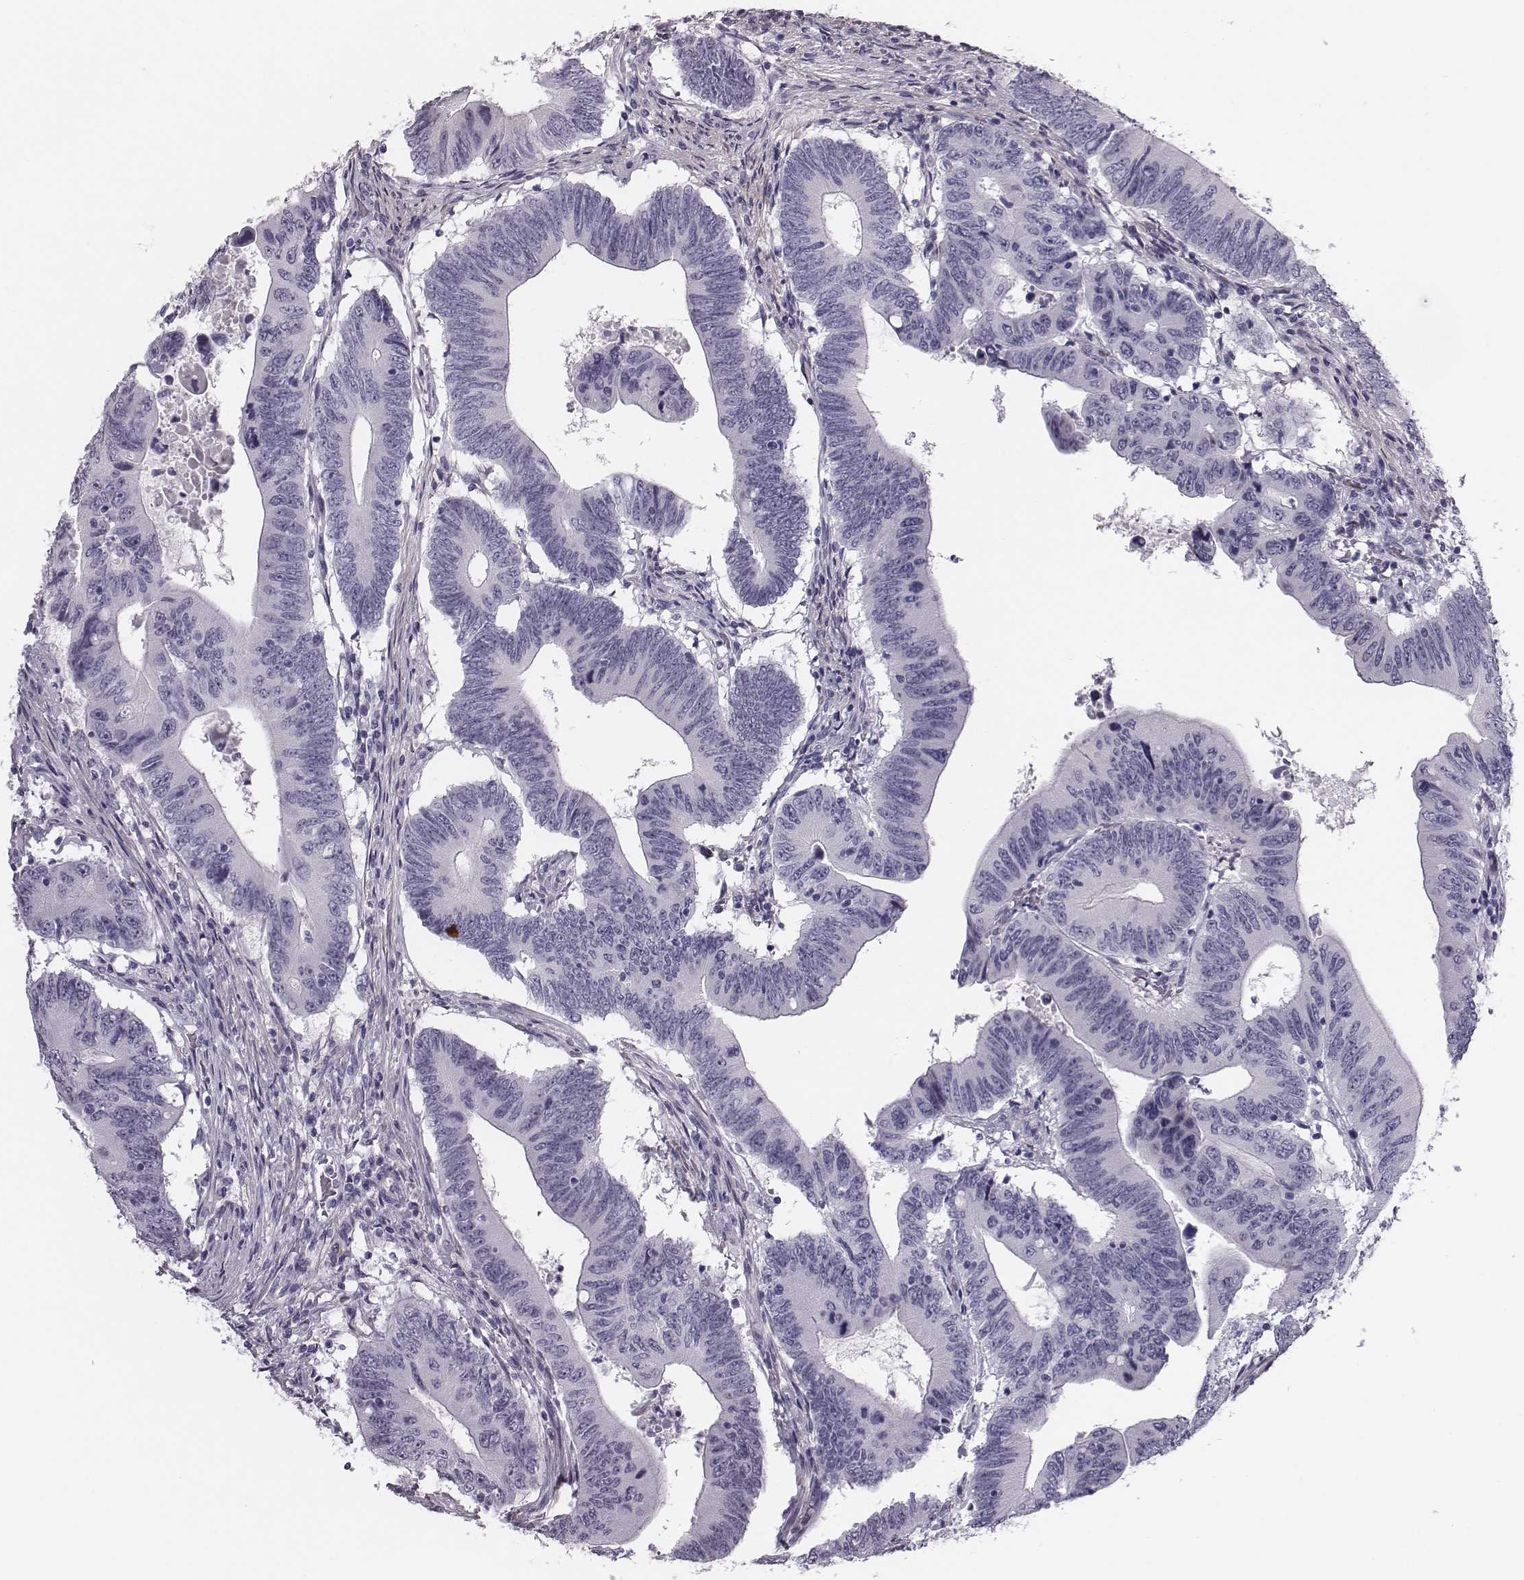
{"staining": {"intensity": "negative", "quantity": "none", "location": "none"}, "tissue": "colorectal cancer", "cell_type": "Tumor cells", "image_type": "cancer", "snomed": [{"axis": "morphology", "description": "Adenocarcinoma, NOS"}, {"axis": "topography", "description": "Colon"}], "caption": "Immunohistochemical staining of colorectal adenocarcinoma shows no significant positivity in tumor cells.", "gene": "CRISP1", "patient": {"sex": "female", "age": 90}}